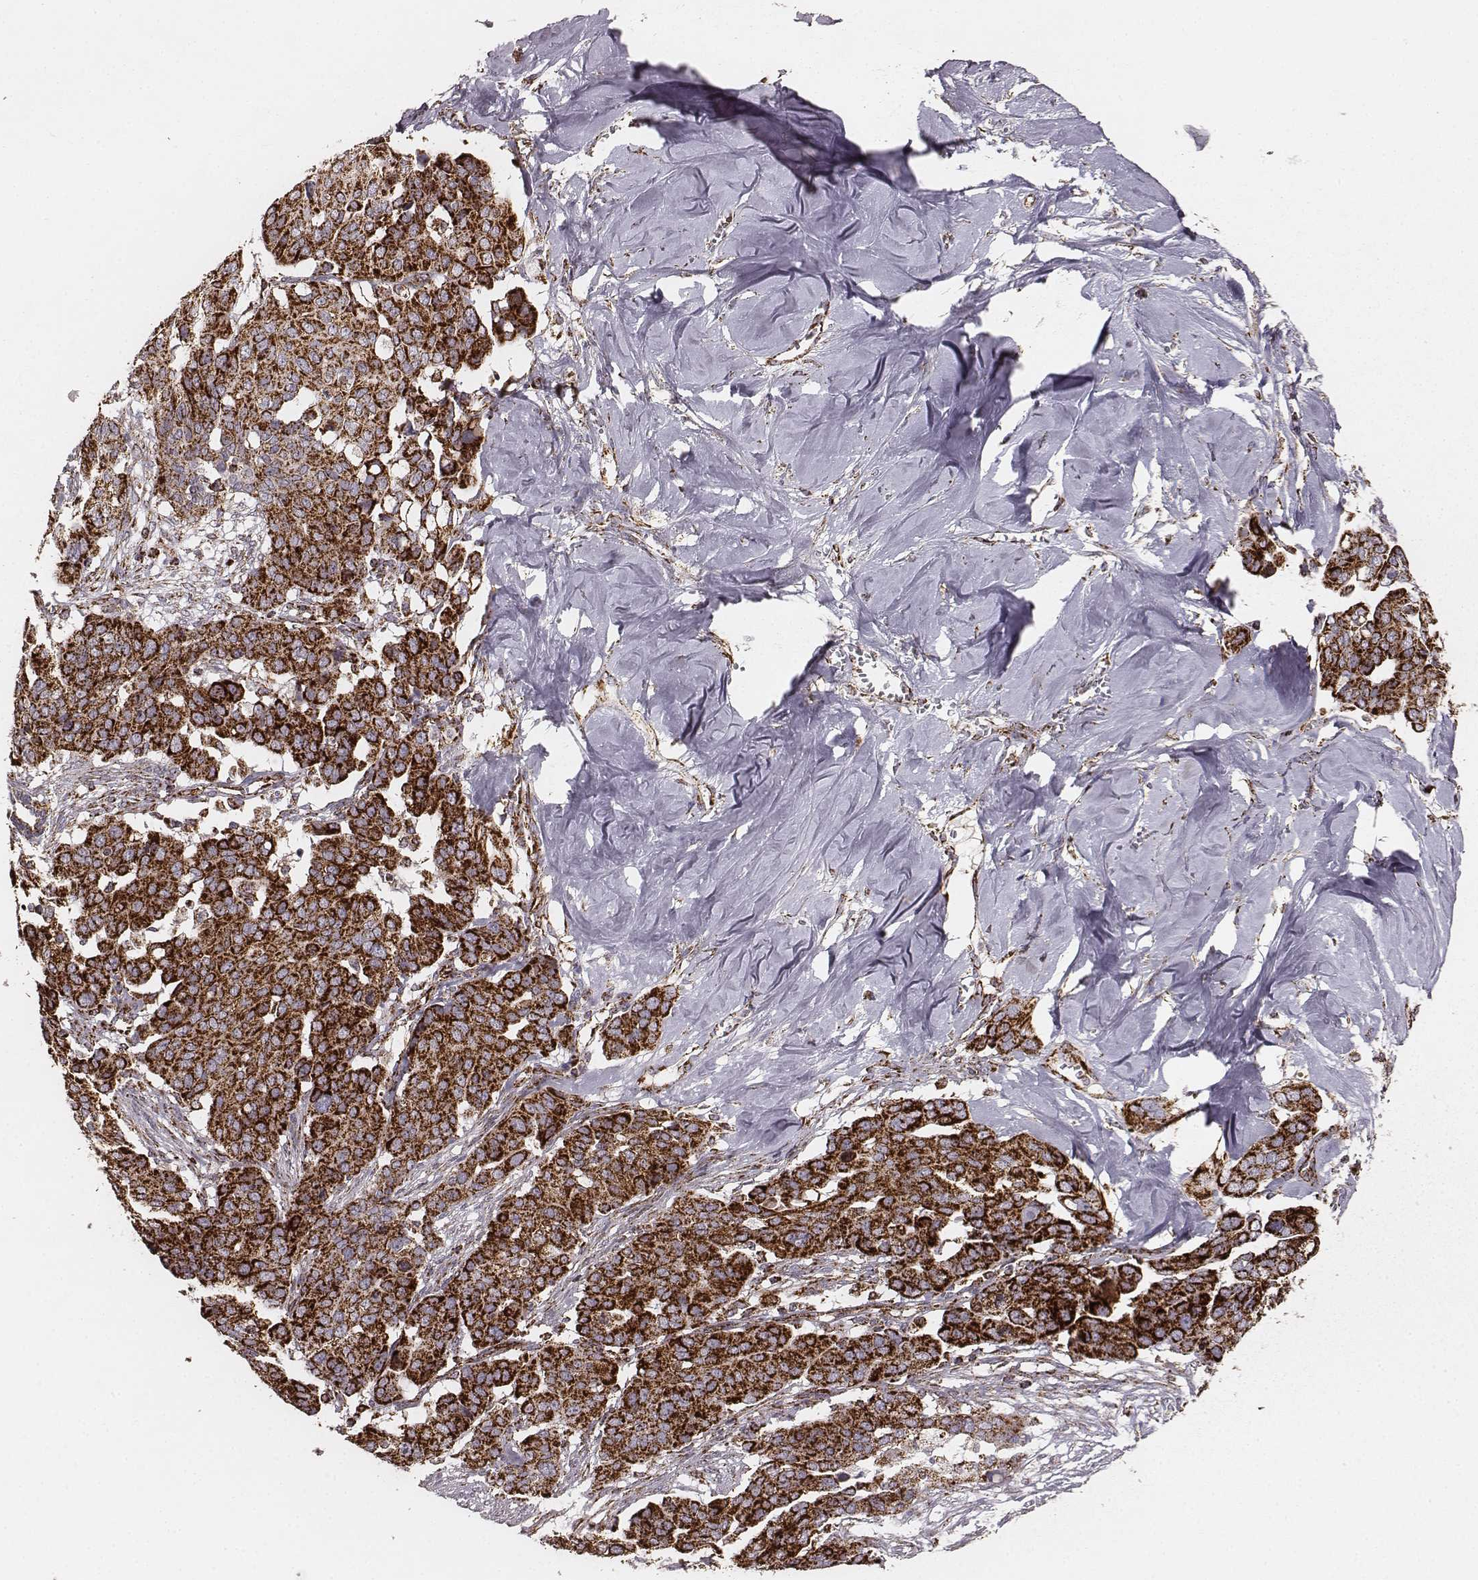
{"staining": {"intensity": "strong", "quantity": ">75%", "location": "cytoplasmic/membranous"}, "tissue": "ovarian cancer", "cell_type": "Tumor cells", "image_type": "cancer", "snomed": [{"axis": "morphology", "description": "Carcinoma, endometroid"}, {"axis": "topography", "description": "Ovary"}], "caption": "IHC micrograph of neoplastic tissue: human ovarian endometroid carcinoma stained using IHC exhibits high levels of strong protein expression localized specifically in the cytoplasmic/membranous of tumor cells, appearing as a cytoplasmic/membranous brown color.", "gene": "TUFM", "patient": {"sex": "female", "age": 78}}